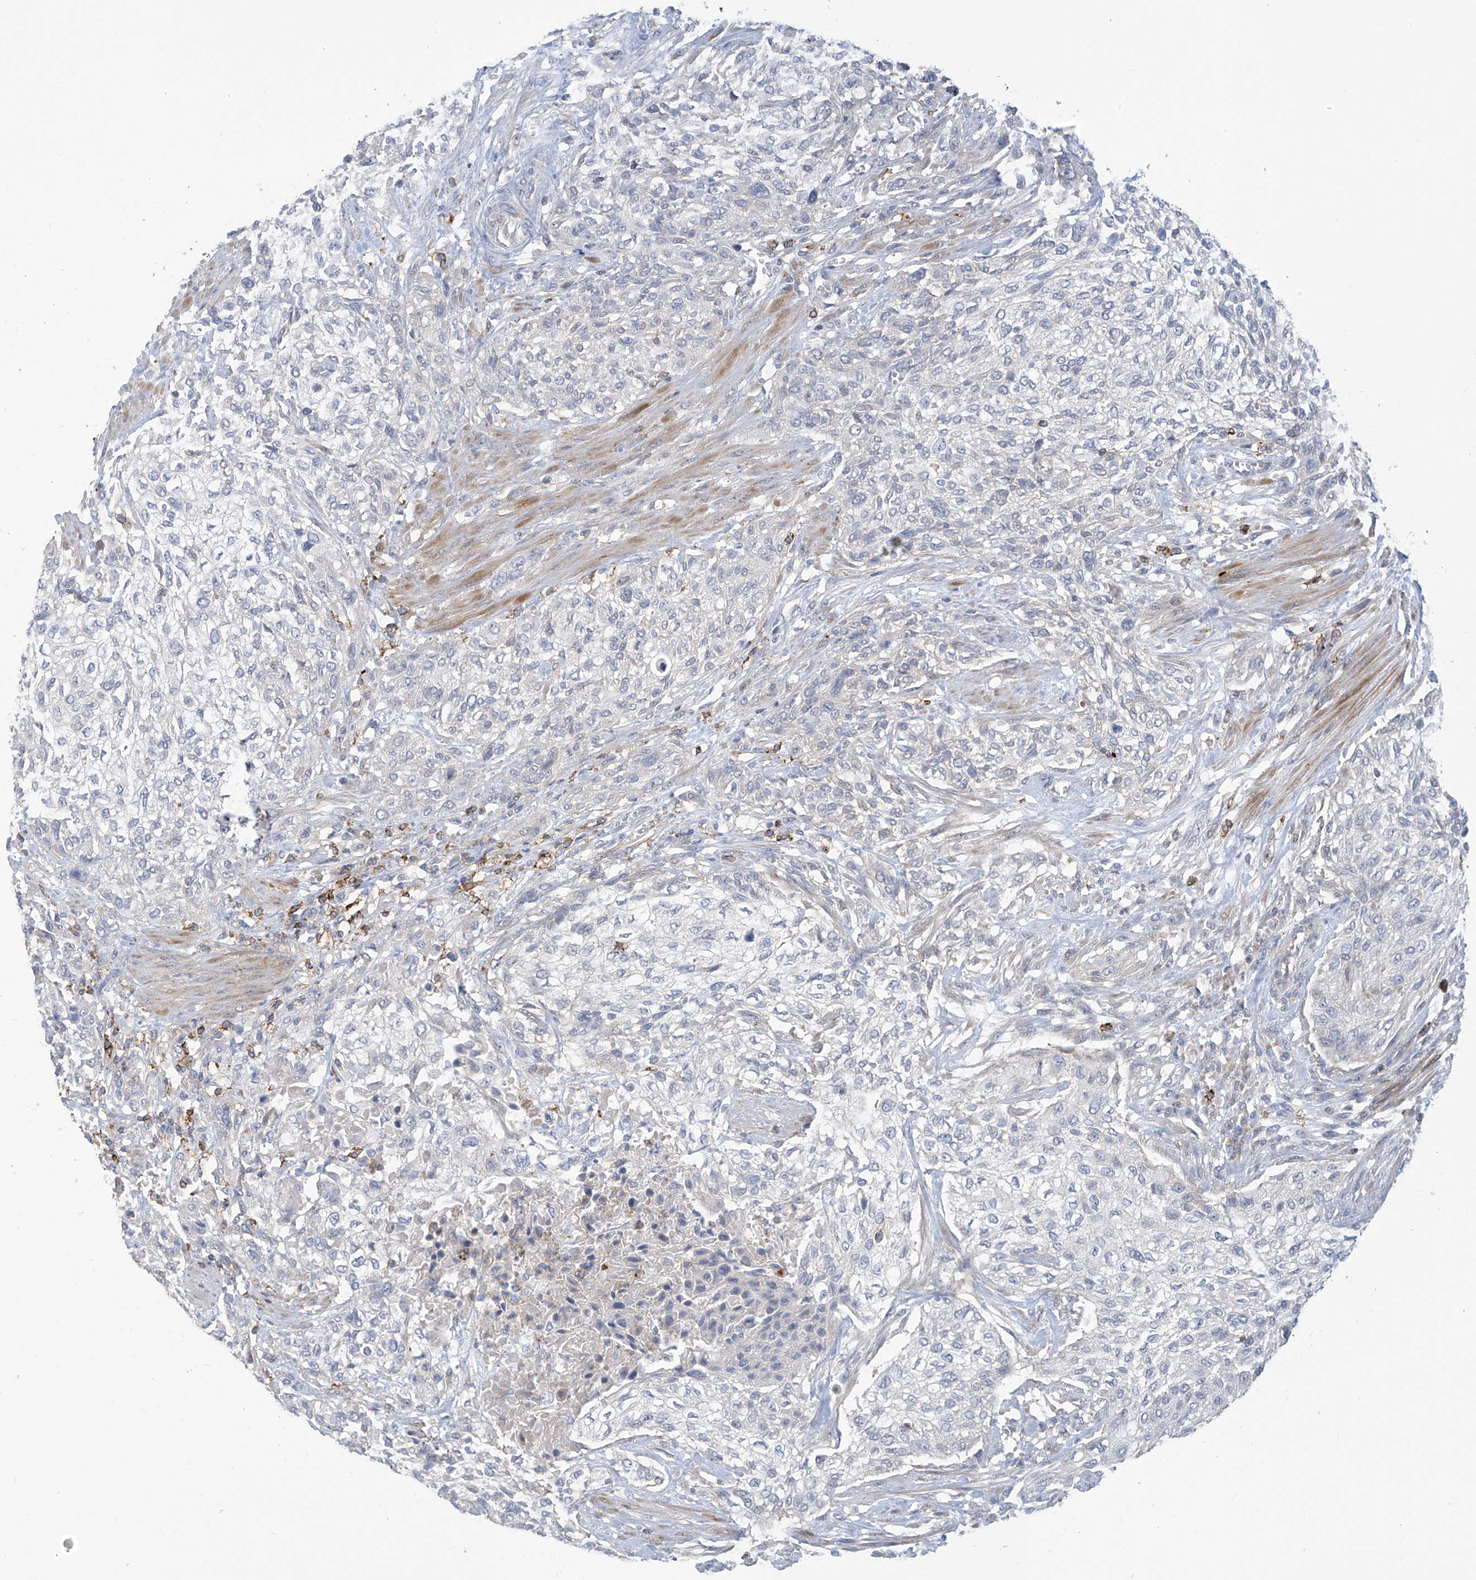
{"staining": {"intensity": "negative", "quantity": "none", "location": "none"}, "tissue": "urothelial cancer", "cell_type": "Tumor cells", "image_type": "cancer", "snomed": [{"axis": "morphology", "description": "Urothelial carcinoma, High grade"}, {"axis": "topography", "description": "Urinary bladder"}], "caption": "Human urothelial cancer stained for a protein using immunohistochemistry exhibits no positivity in tumor cells.", "gene": "IBA57", "patient": {"sex": "male", "age": 35}}